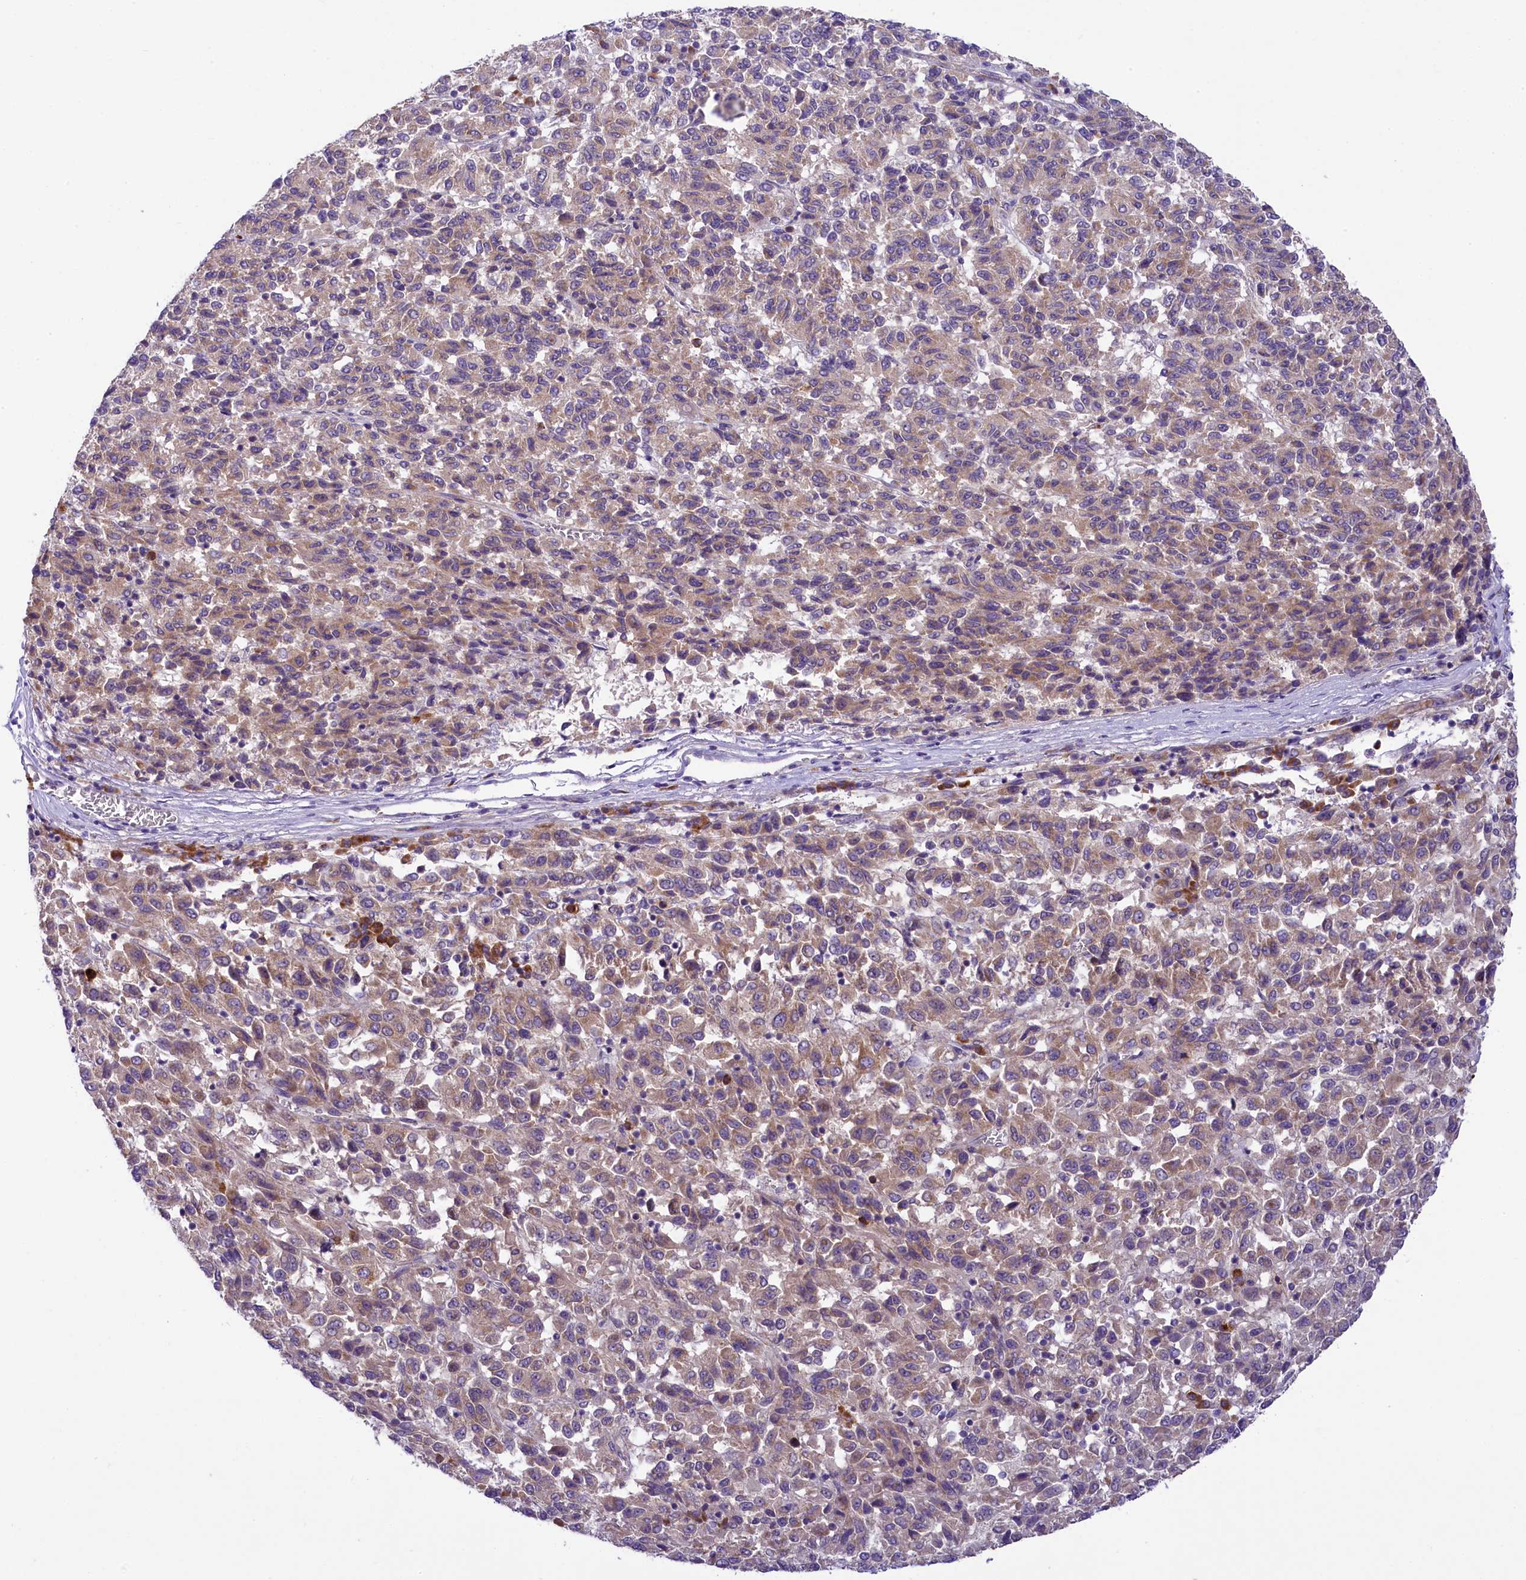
{"staining": {"intensity": "weak", "quantity": ">75%", "location": "cytoplasmic/membranous"}, "tissue": "melanoma", "cell_type": "Tumor cells", "image_type": "cancer", "snomed": [{"axis": "morphology", "description": "Malignant melanoma, Metastatic site"}, {"axis": "topography", "description": "Lung"}], "caption": "Immunohistochemistry micrograph of melanoma stained for a protein (brown), which exhibits low levels of weak cytoplasmic/membranous staining in about >75% of tumor cells.", "gene": "LARP4", "patient": {"sex": "male", "age": 64}}